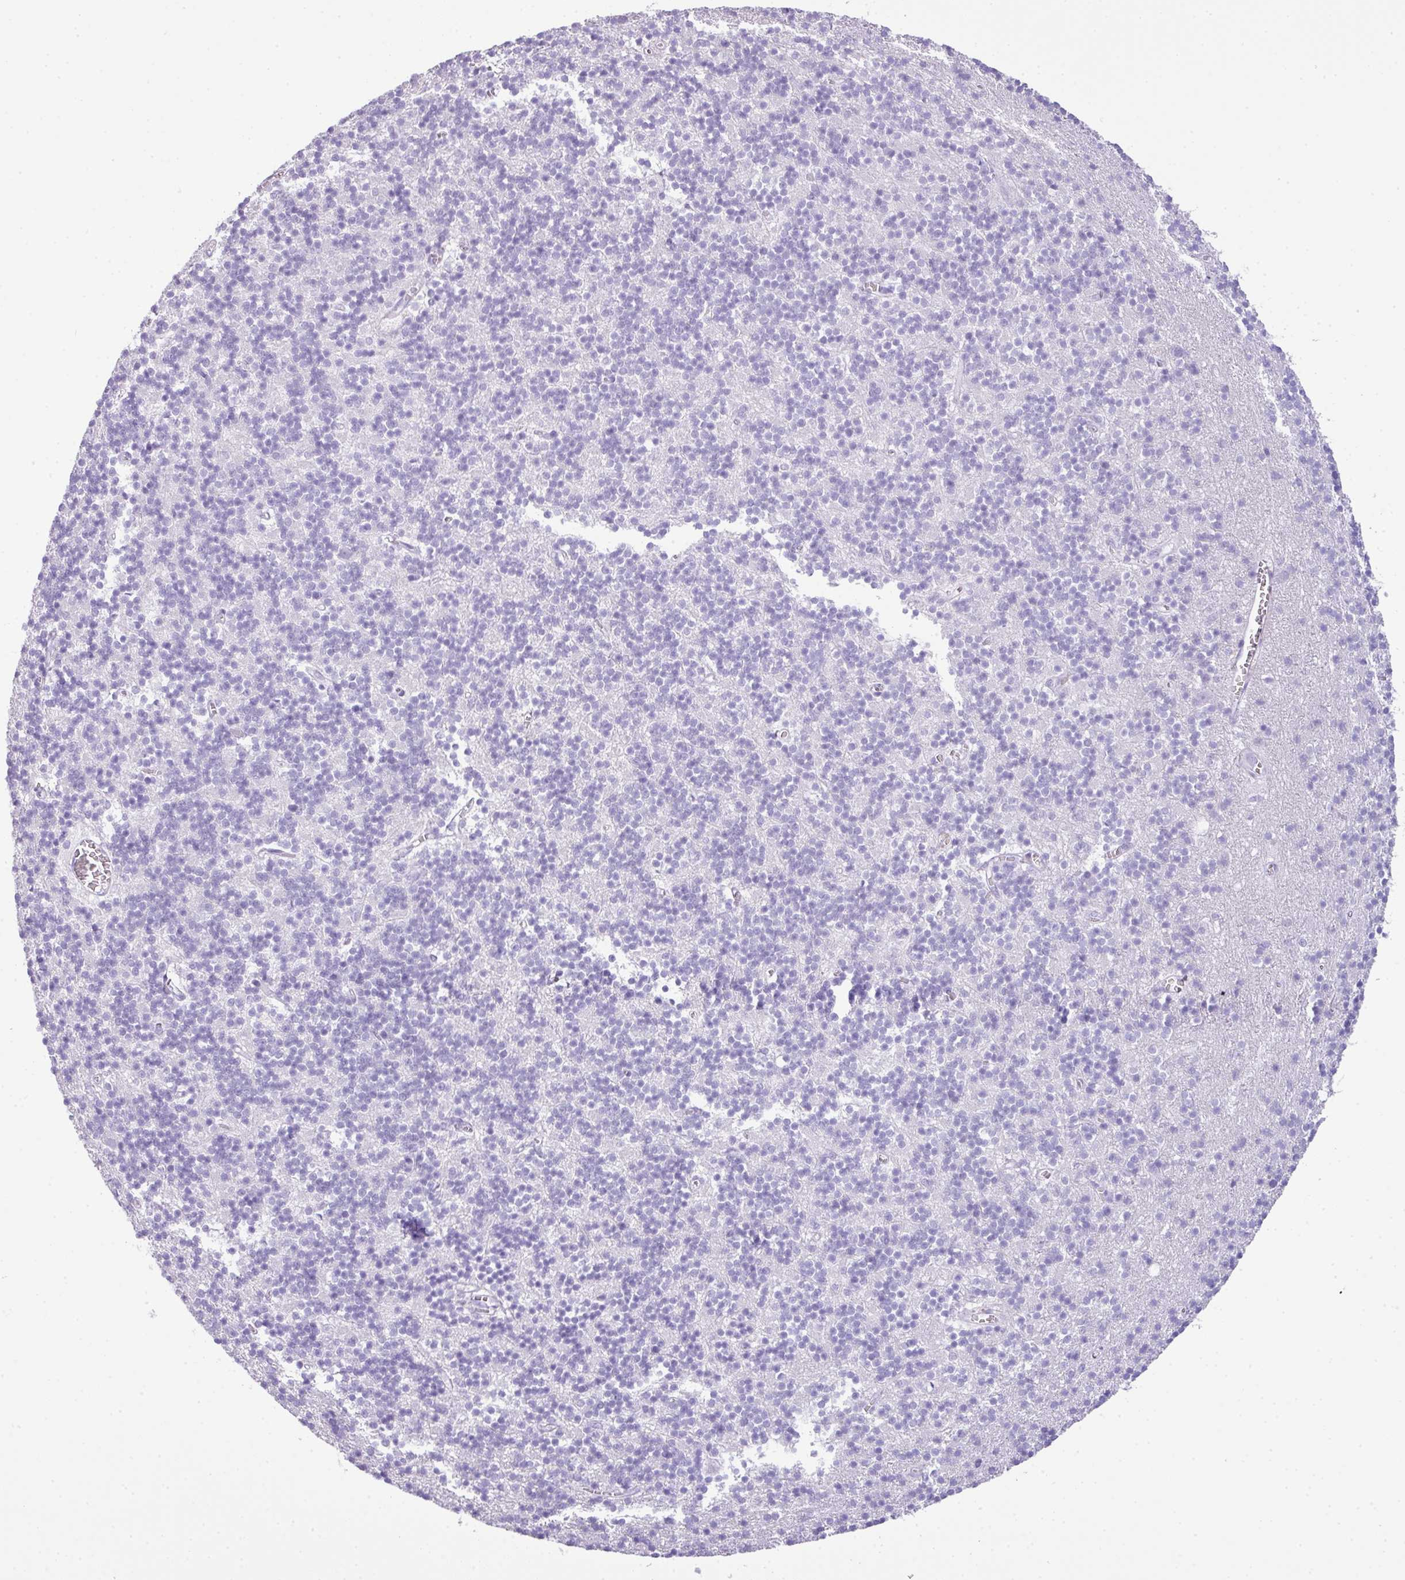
{"staining": {"intensity": "negative", "quantity": "none", "location": "none"}, "tissue": "cerebellum", "cell_type": "Cells in granular layer", "image_type": "normal", "snomed": [{"axis": "morphology", "description": "Normal tissue, NOS"}, {"axis": "topography", "description": "Cerebellum"}], "caption": "Immunohistochemical staining of unremarkable human cerebellum reveals no significant positivity in cells in granular layer. (IHC, brightfield microscopy, high magnification).", "gene": "TNP1", "patient": {"sex": "male", "age": 54}}